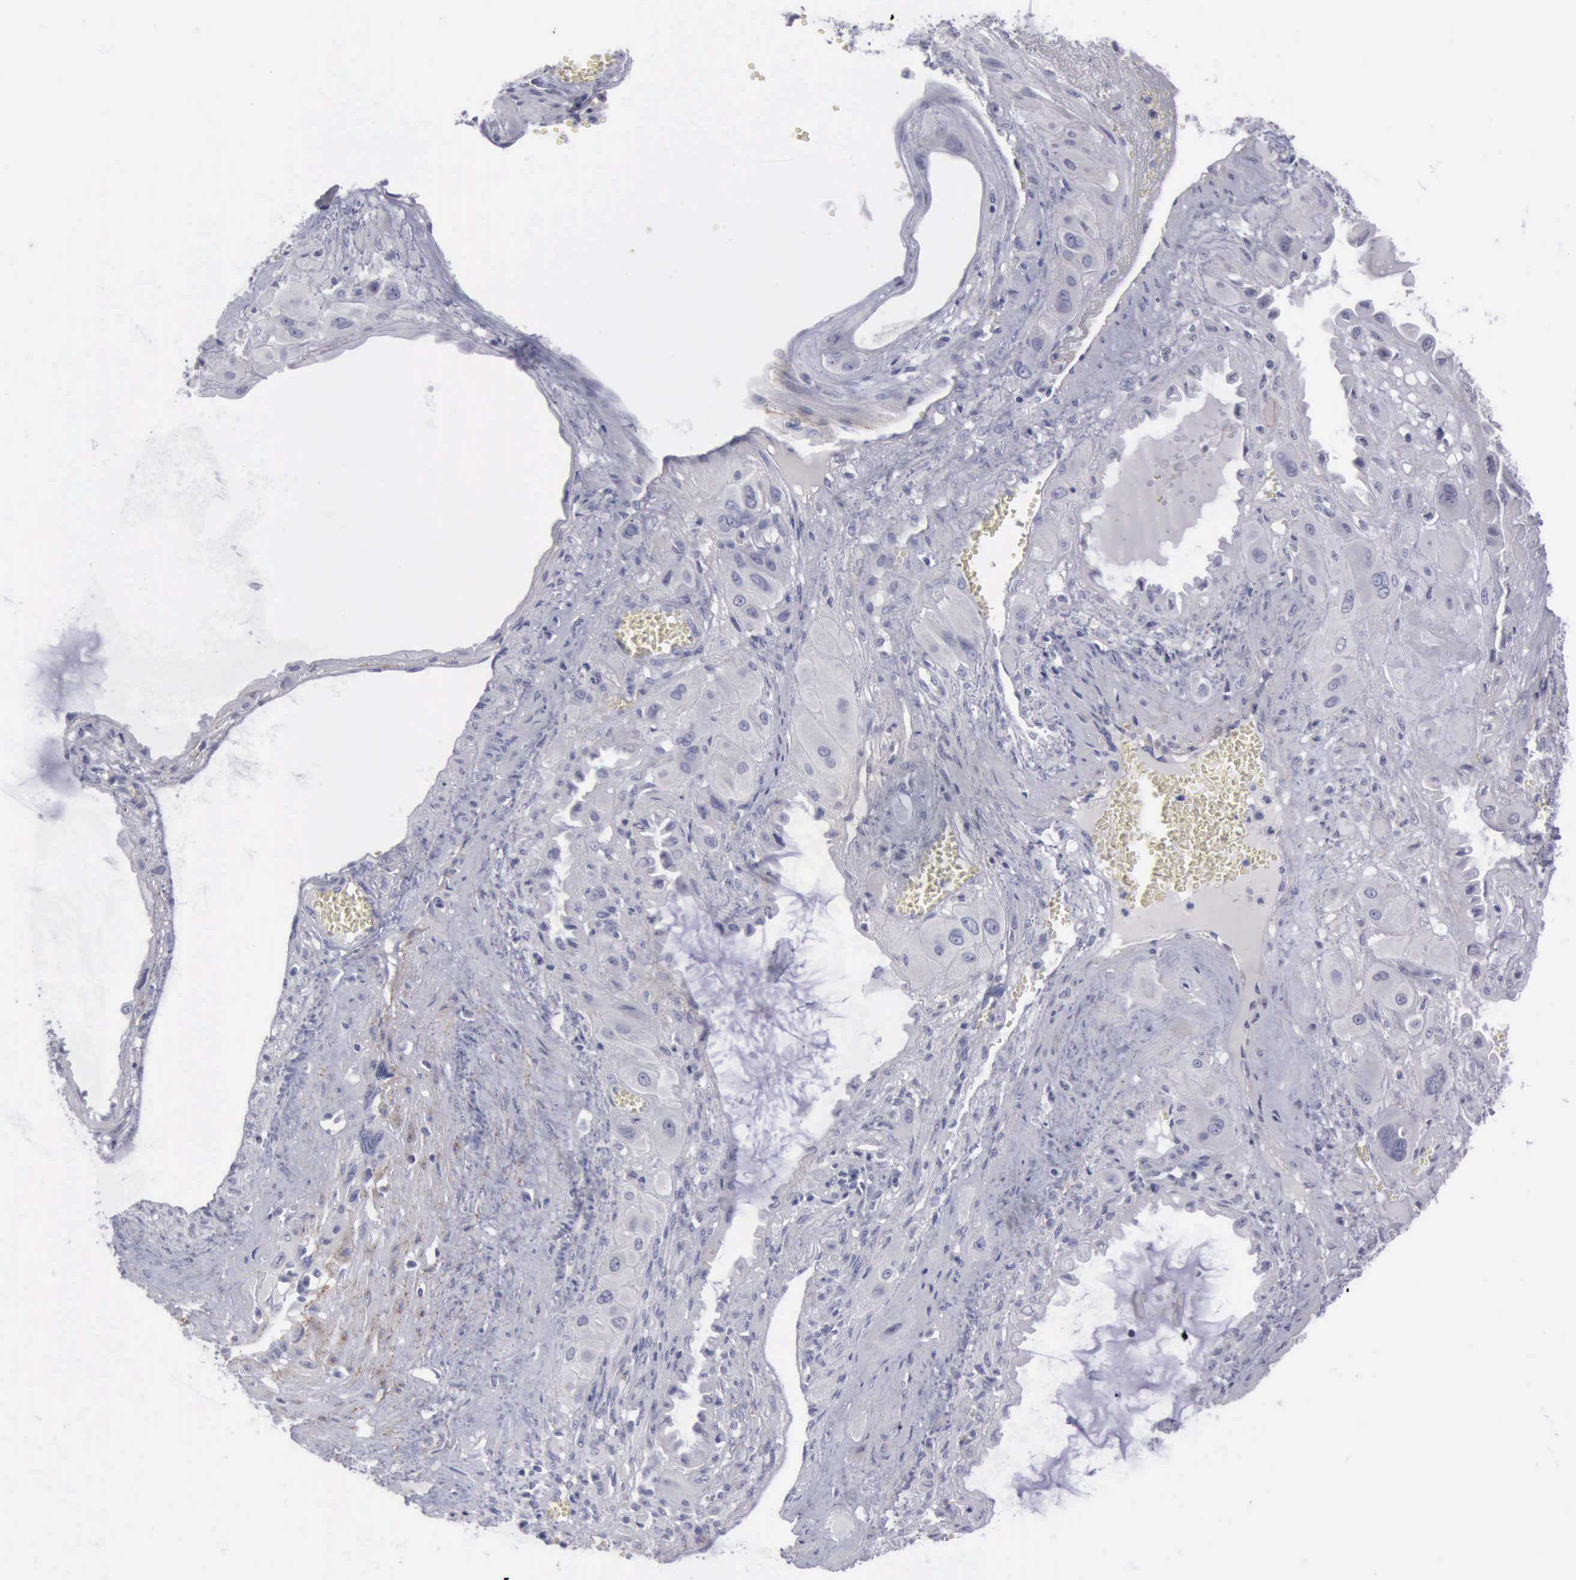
{"staining": {"intensity": "negative", "quantity": "none", "location": "none"}, "tissue": "cervical cancer", "cell_type": "Tumor cells", "image_type": "cancer", "snomed": [{"axis": "morphology", "description": "Squamous cell carcinoma, NOS"}, {"axis": "topography", "description": "Cervix"}], "caption": "Micrograph shows no protein positivity in tumor cells of squamous cell carcinoma (cervical) tissue.", "gene": "CDH2", "patient": {"sex": "female", "age": 34}}